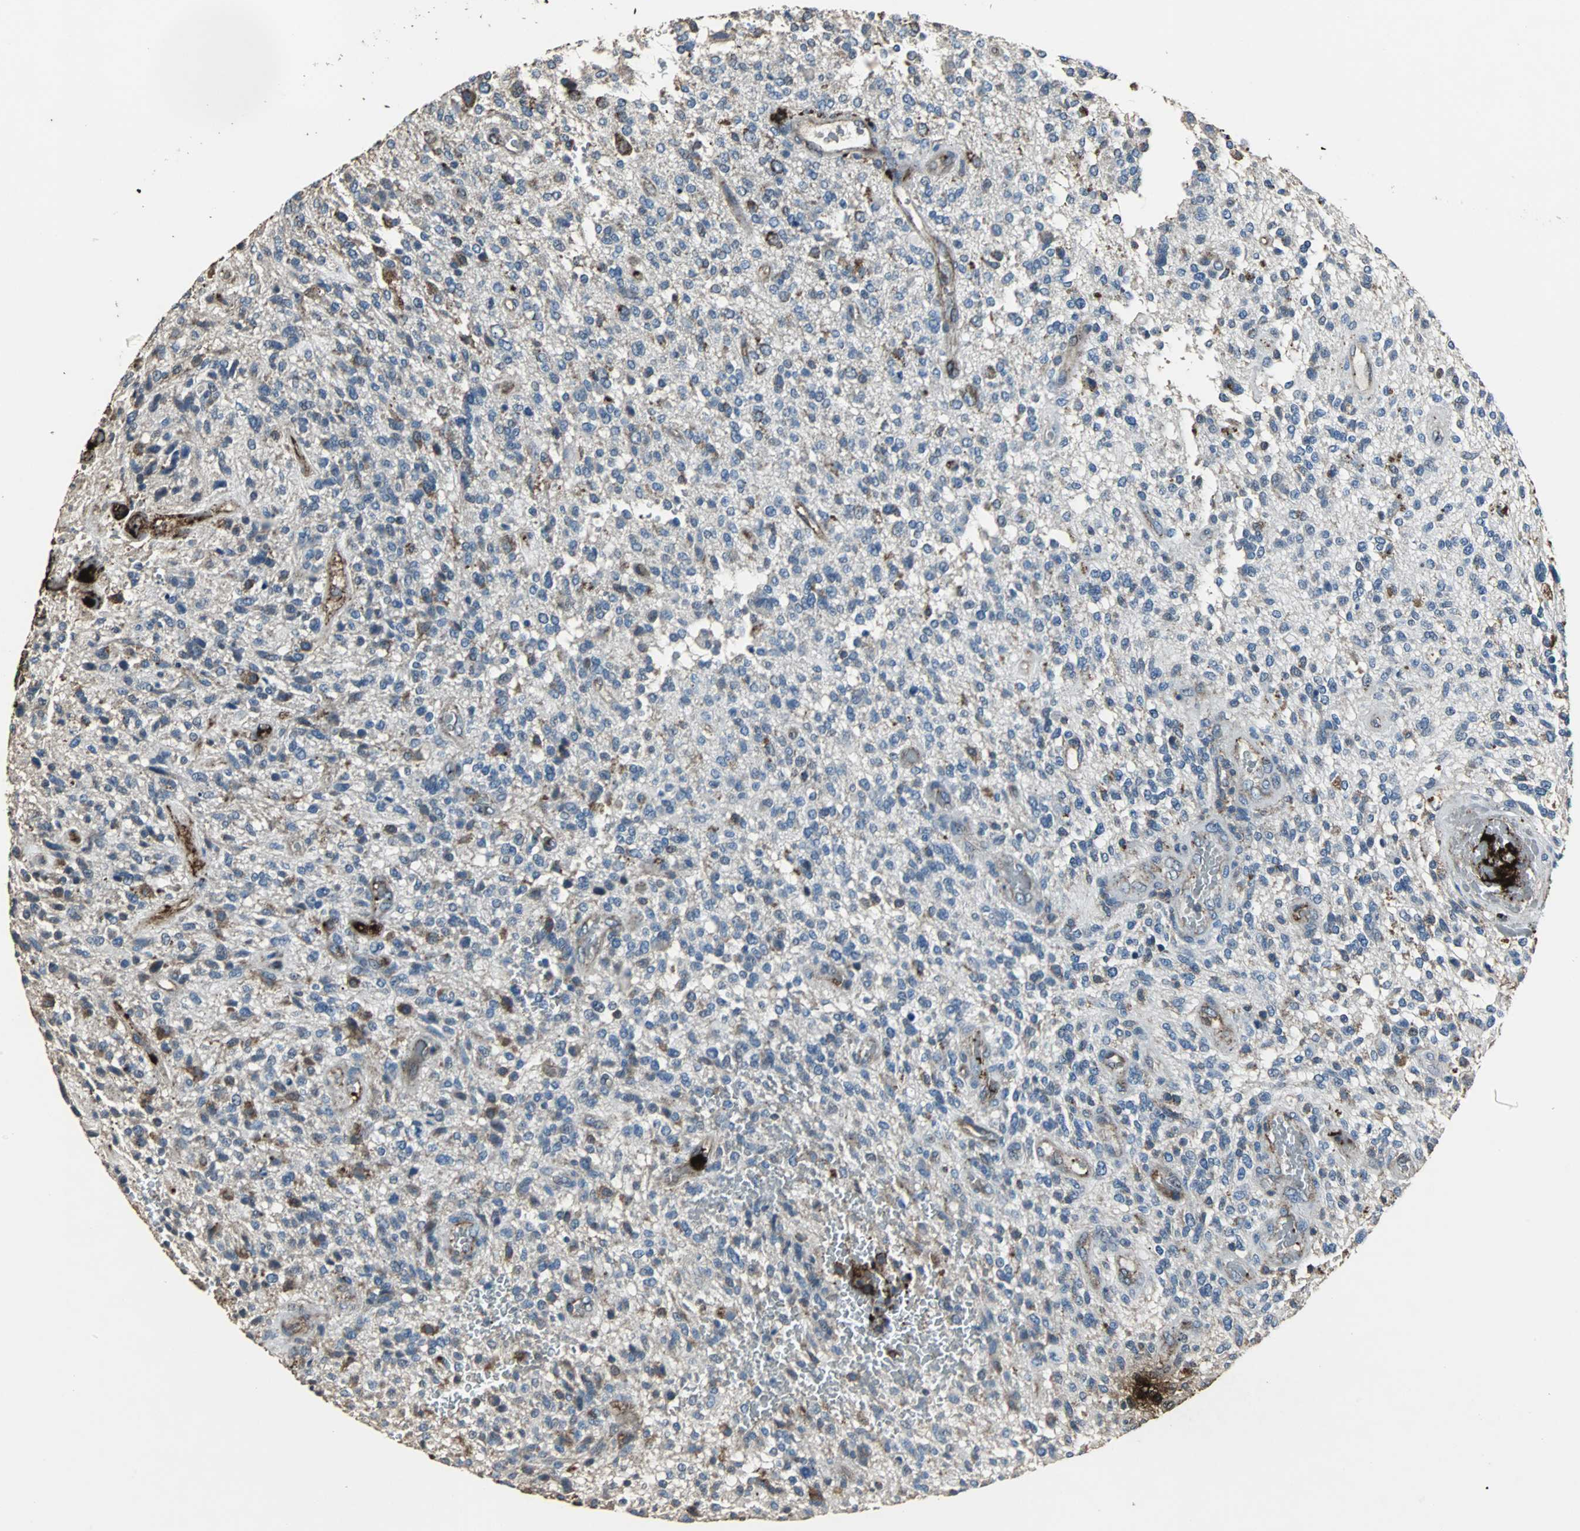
{"staining": {"intensity": "negative", "quantity": "none", "location": "none"}, "tissue": "glioma", "cell_type": "Tumor cells", "image_type": "cancer", "snomed": [{"axis": "morphology", "description": "Normal tissue, NOS"}, {"axis": "morphology", "description": "Glioma, malignant, High grade"}, {"axis": "topography", "description": "Cerebral cortex"}], "caption": "An immunohistochemistry (IHC) photomicrograph of glioma is shown. There is no staining in tumor cells of glioma. Nuclei are stained in blue.", "gene": "F11R", "patient": {"sex": "male", "age": 75}}